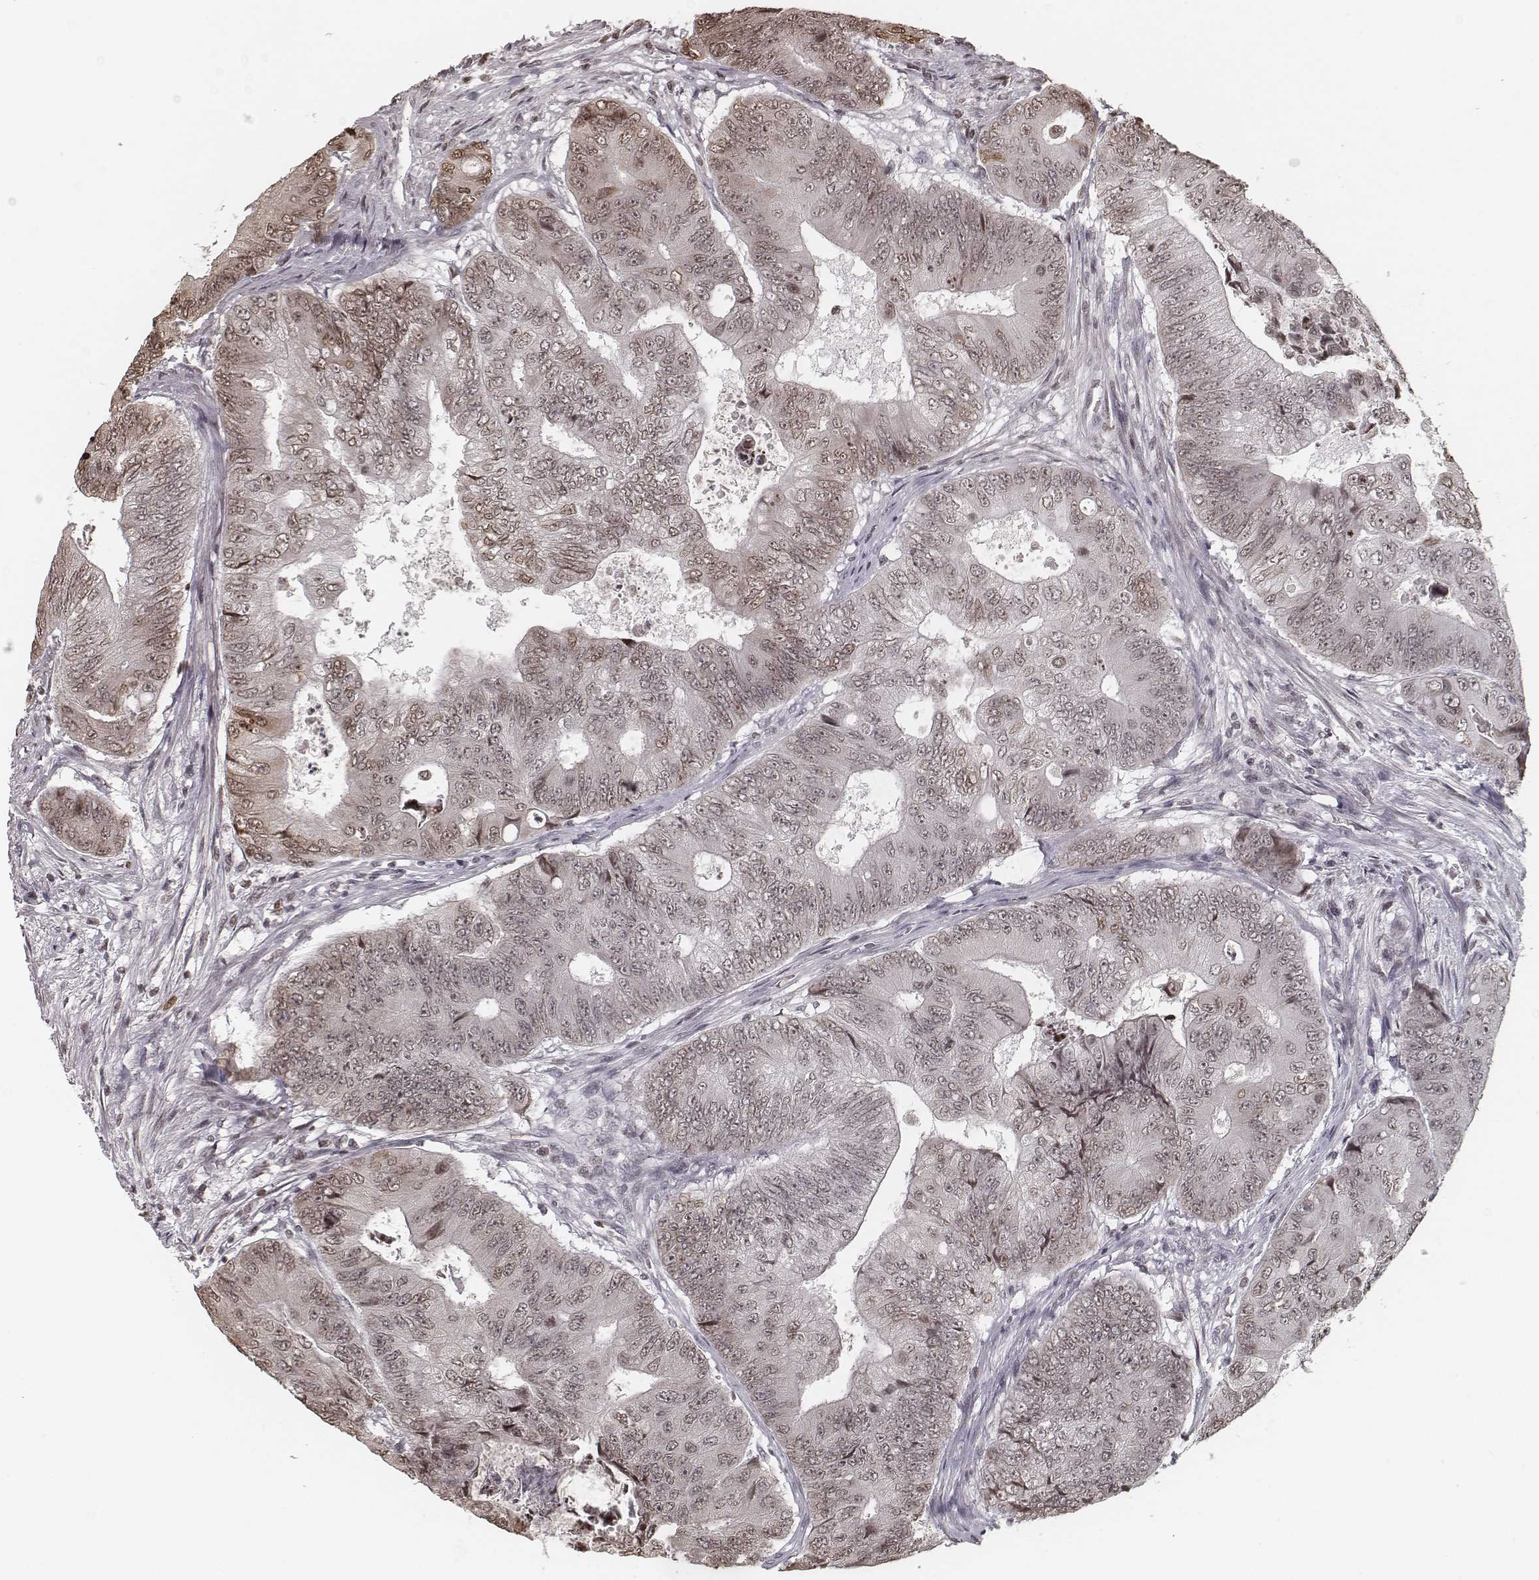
{"staining": {"intensity": "weak", "quantity": "25%-75%", "location": "nuclear"}, "tissue": "colorectal cancer", "cell_type": "Tumor cells", "image_type": "cancer", "snomed": [{"axis": "morphology", "description": "Adenocarcinoma, NOS"}, {"axis": "topography", "description": "Colon"}], "caption": "Immunohistochemistry micrograph of neoplastic tissue: human colorectal cancer (adenocarcinoma) stained using IHC exhibits low levels of weak protein expression localized specifically in the nuclear of tumor cells, appearing as a nuclear brown color.", "gene": "HMGA2", "patient": {"sex": "female", "age": 48}}